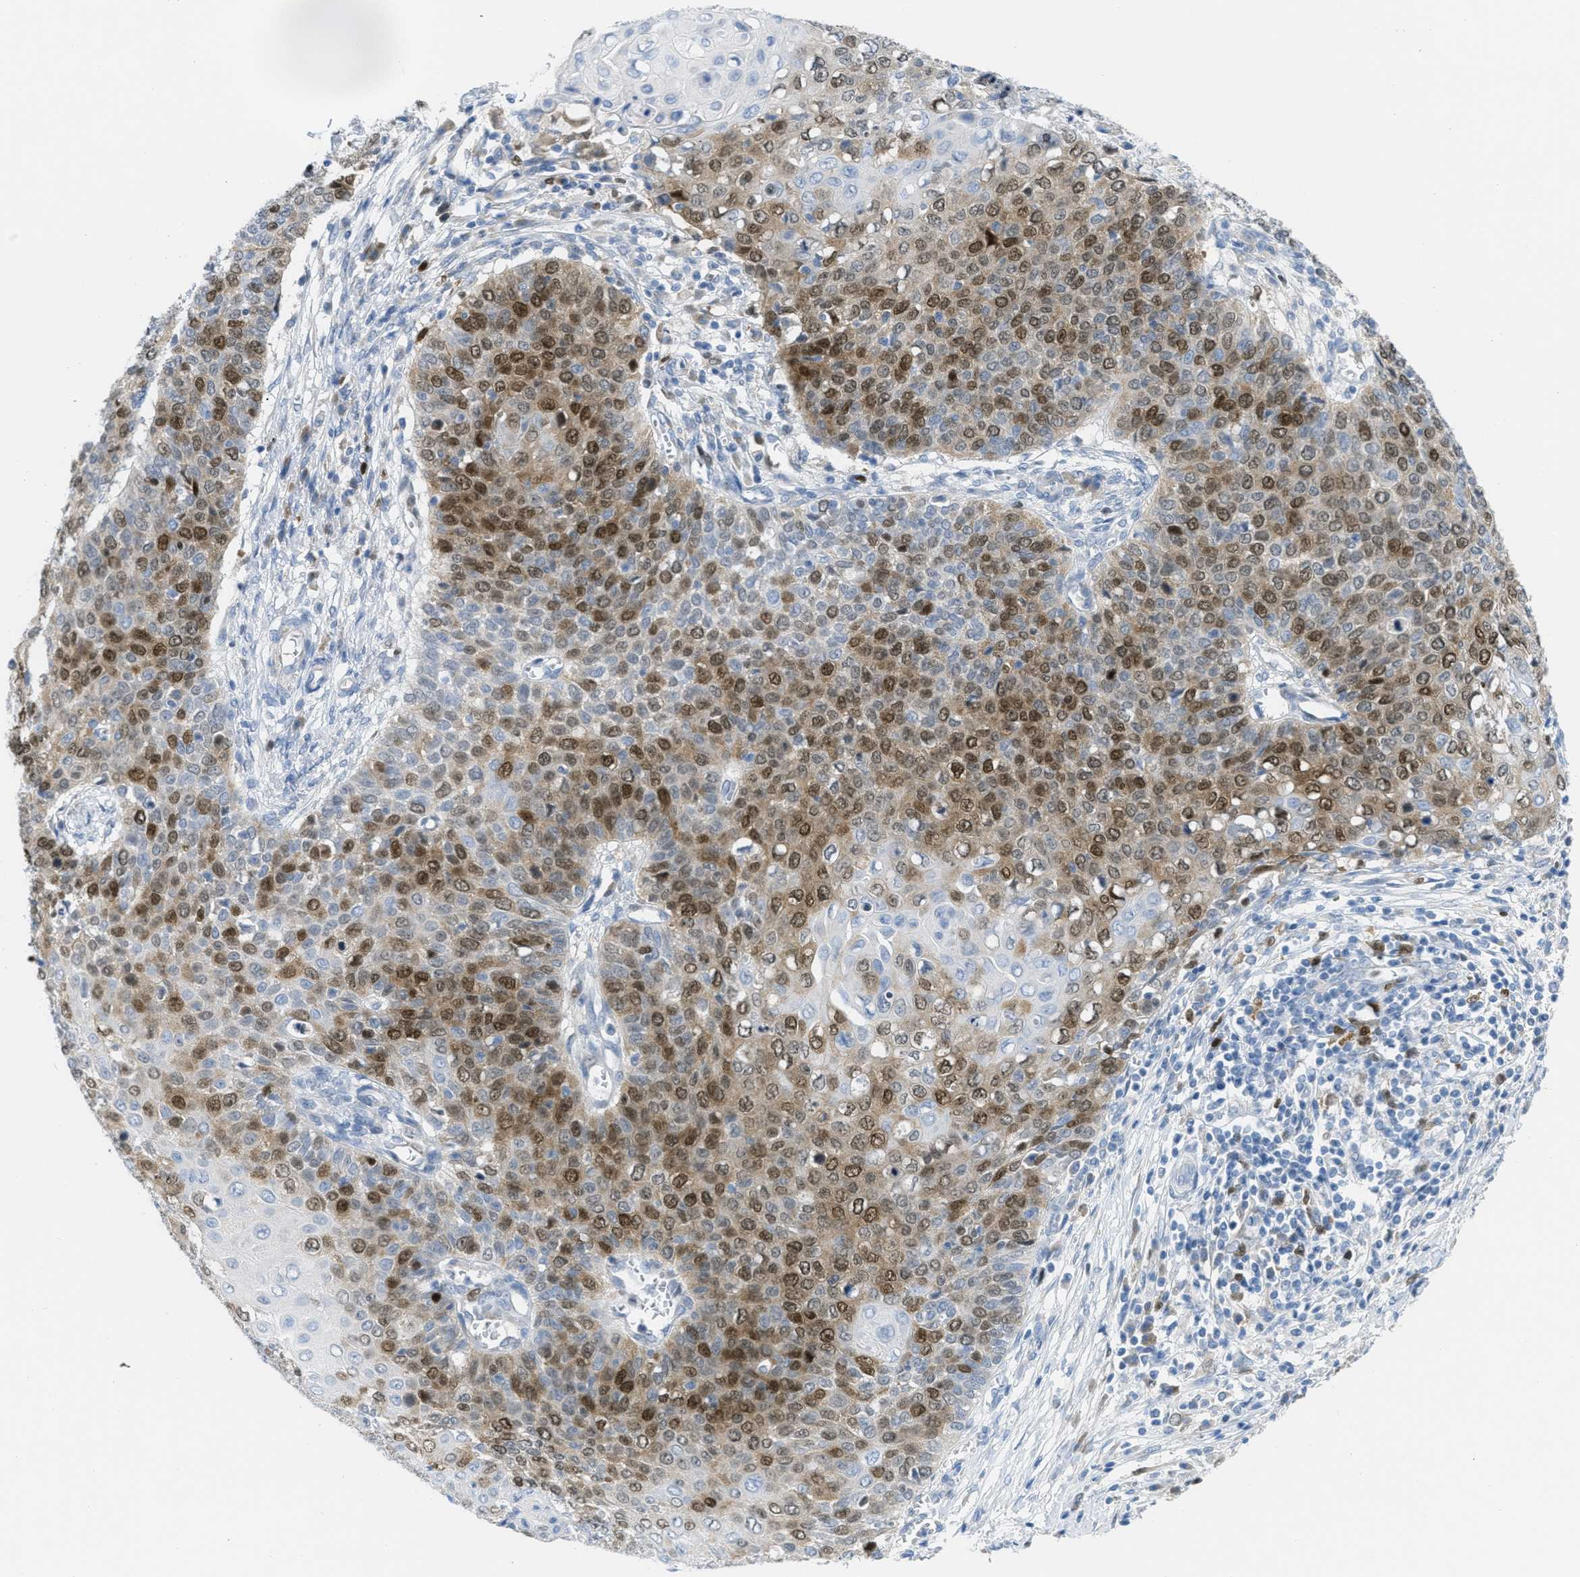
{"staining": {"intensity": "moderate", "quantity": ">75%", "location": "cytoplasmic/membranous,nuclear"}, "tissue": "cervical cancer", "cell_type": "Tumor cells", "image_type": "cancer", "snomed": [{"axis": "morphology", "description": "Squamous cell carcinoma, NOS"}, {"axis": "topography", "description": "Cervix"}], "caption": "DAB immunohistochemical staining of human cervical cancer reveals moderate cytoplasmic/membranous and nuclear protein expression in approximately >75% of tumor cells.", "gene": "ORC6", "patient": {"sex": "female", "age": 39}}